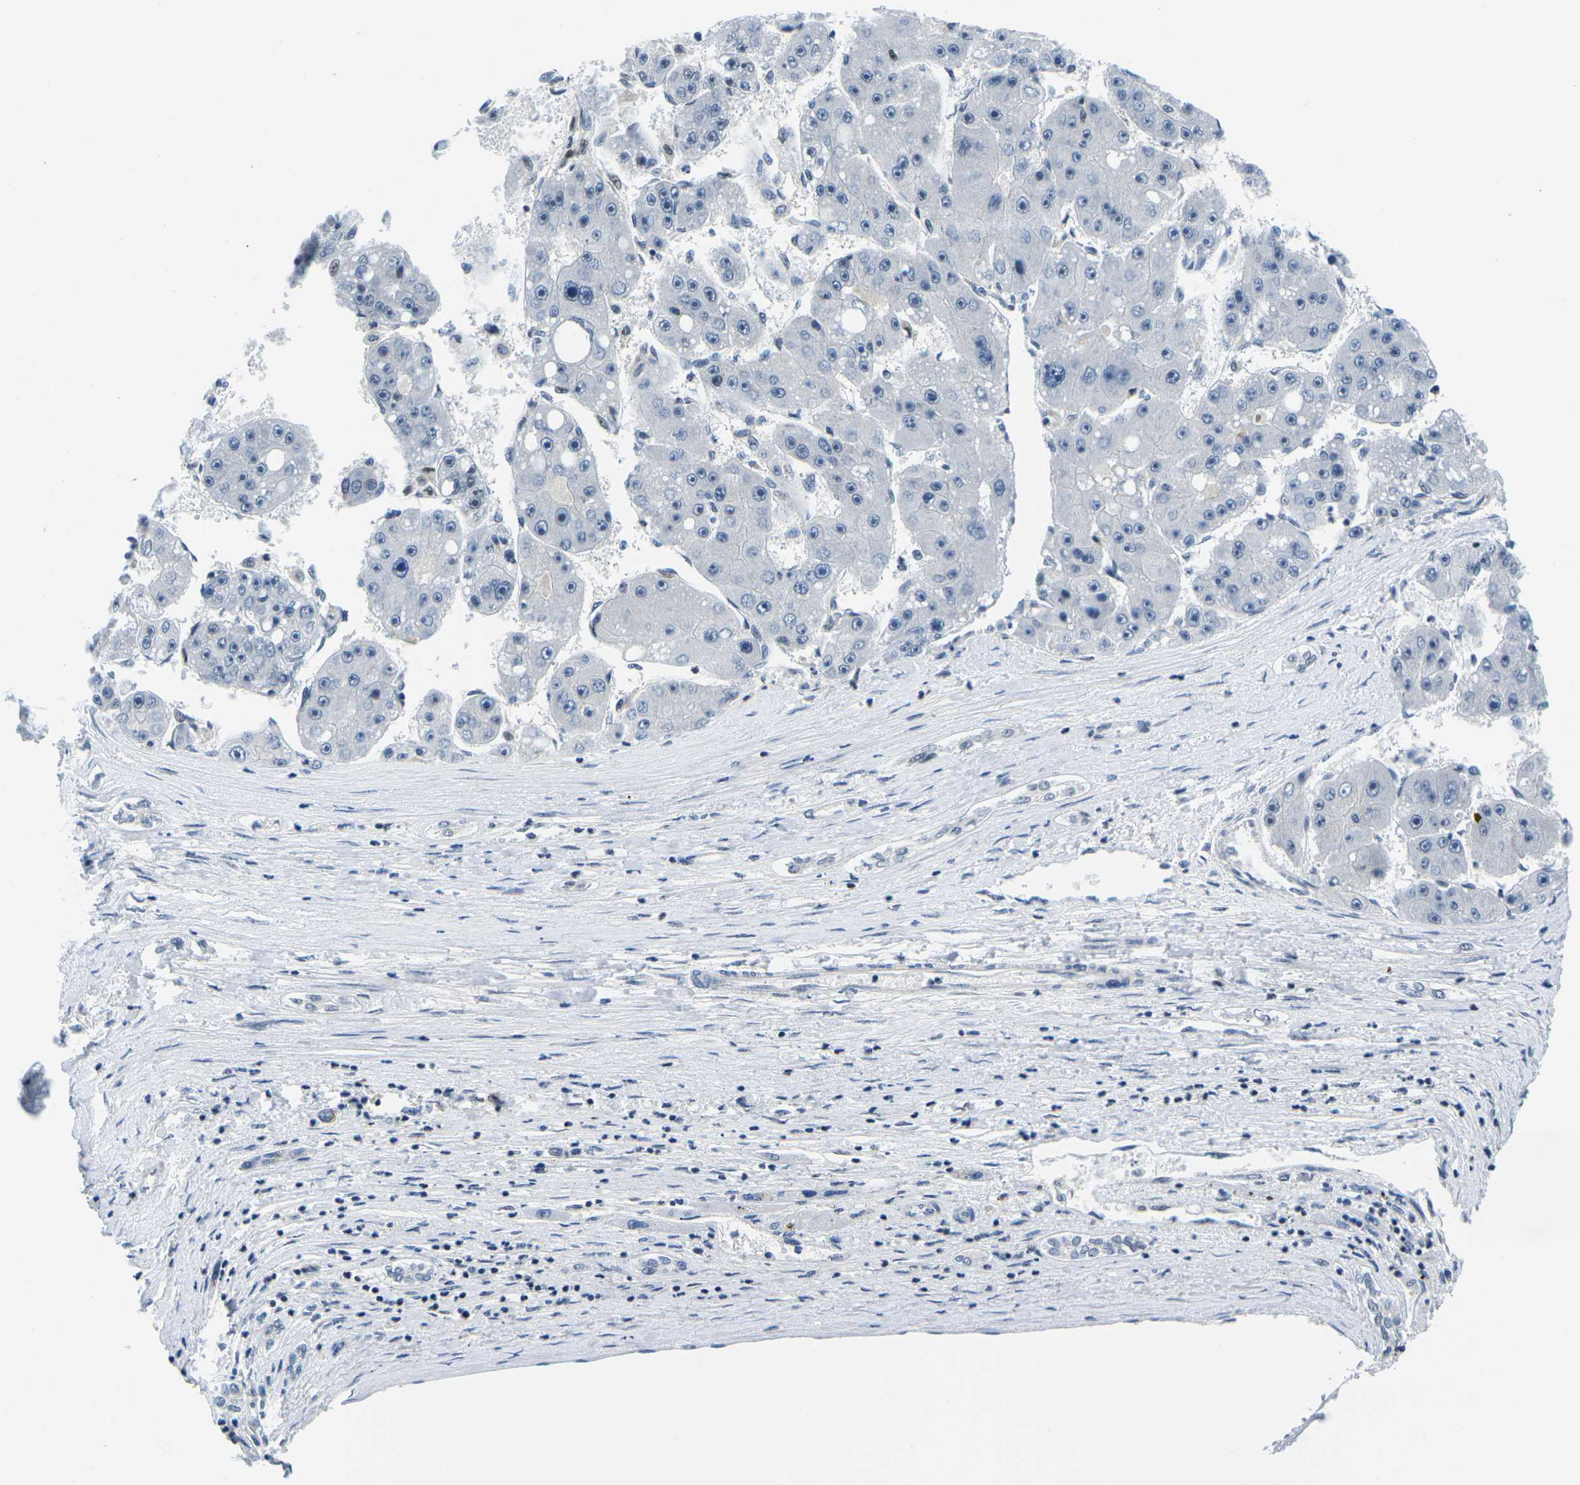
{"staining": {"intensity": "negative", "quantity": "none", "location": "none"}, "tissue": "liver cancer", "cell_type": "Tumor cells", "image_type": "cancer", "snomed": [{"axis": "morphology", "description": "Carcinoma, Hepatocellular, NOS"}, {"axis": "topography", "description": "Liver"}], "caption": "A photomicrograph of human liver hepatocellular carcinoma is negative for staining in tumor cells. The staining is performed using DAB (3,3'-diaminobenzidine) brown chromogen with nuclei counter-stained in using hematoxylin.", "gene": "PRPF8", "patient": {"sex": "female", "age": 61}}